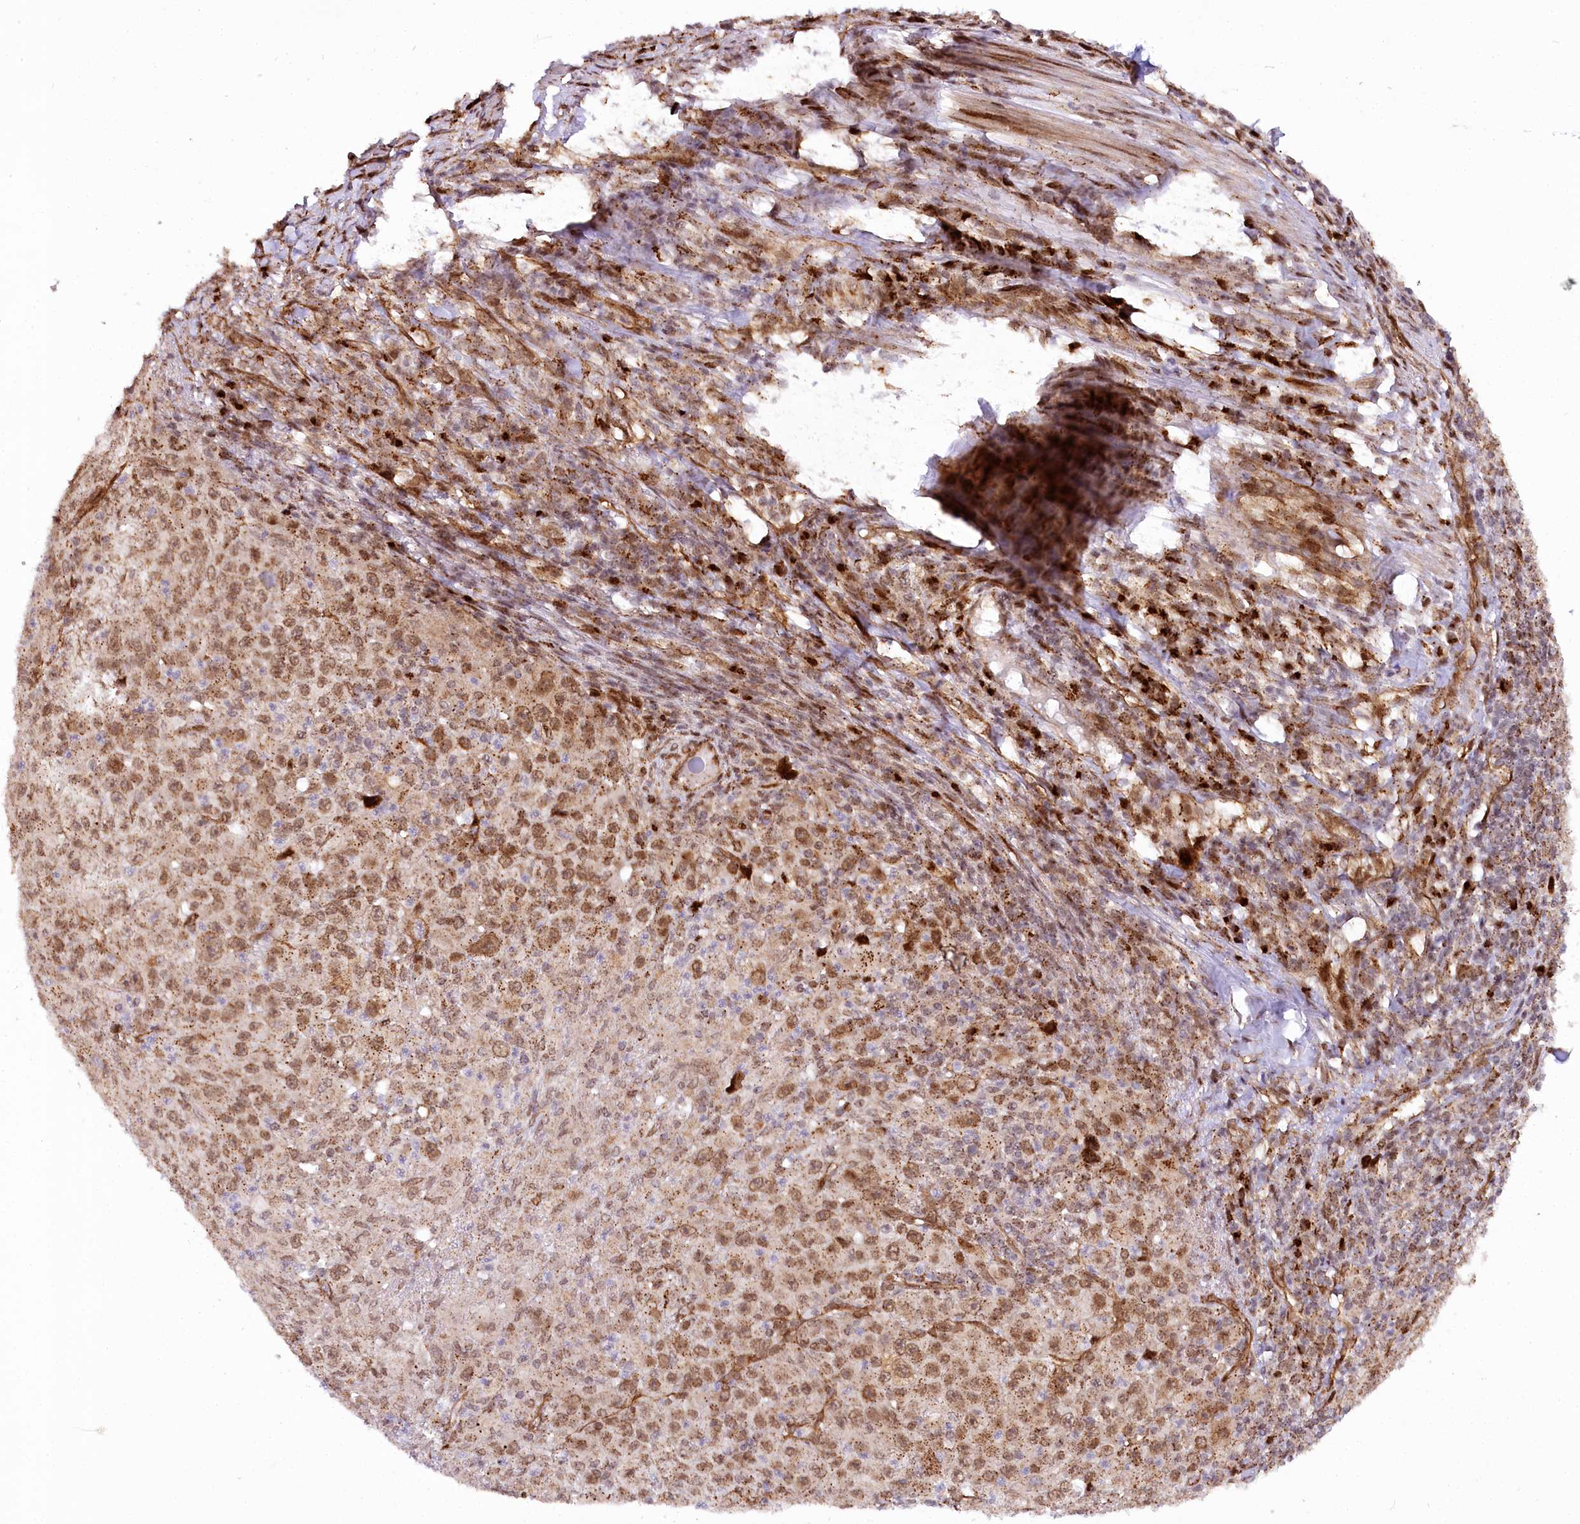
{"staining": {"intensity": "moderate", "quantity": ">75%", "location": "cytoplasmic/membranous,nuclear"}, "tissue": "melanoma", "cell_type": "Tumor cells", "image_type": "cancer", "snomed": [{"axis": "morphology", "description": "Malignant melanoma, Metastatic site"}, {"axis": "topography", "description": "Skin"}], "caption": "Immunohistochemistry of melanoma reveals medium levels of moderate cytoplasmic/membranous and nuclear staining in approximately >75% of tumor cells.", "gene": "COPG1", "patient": {"sex": "female", "age": 56}}